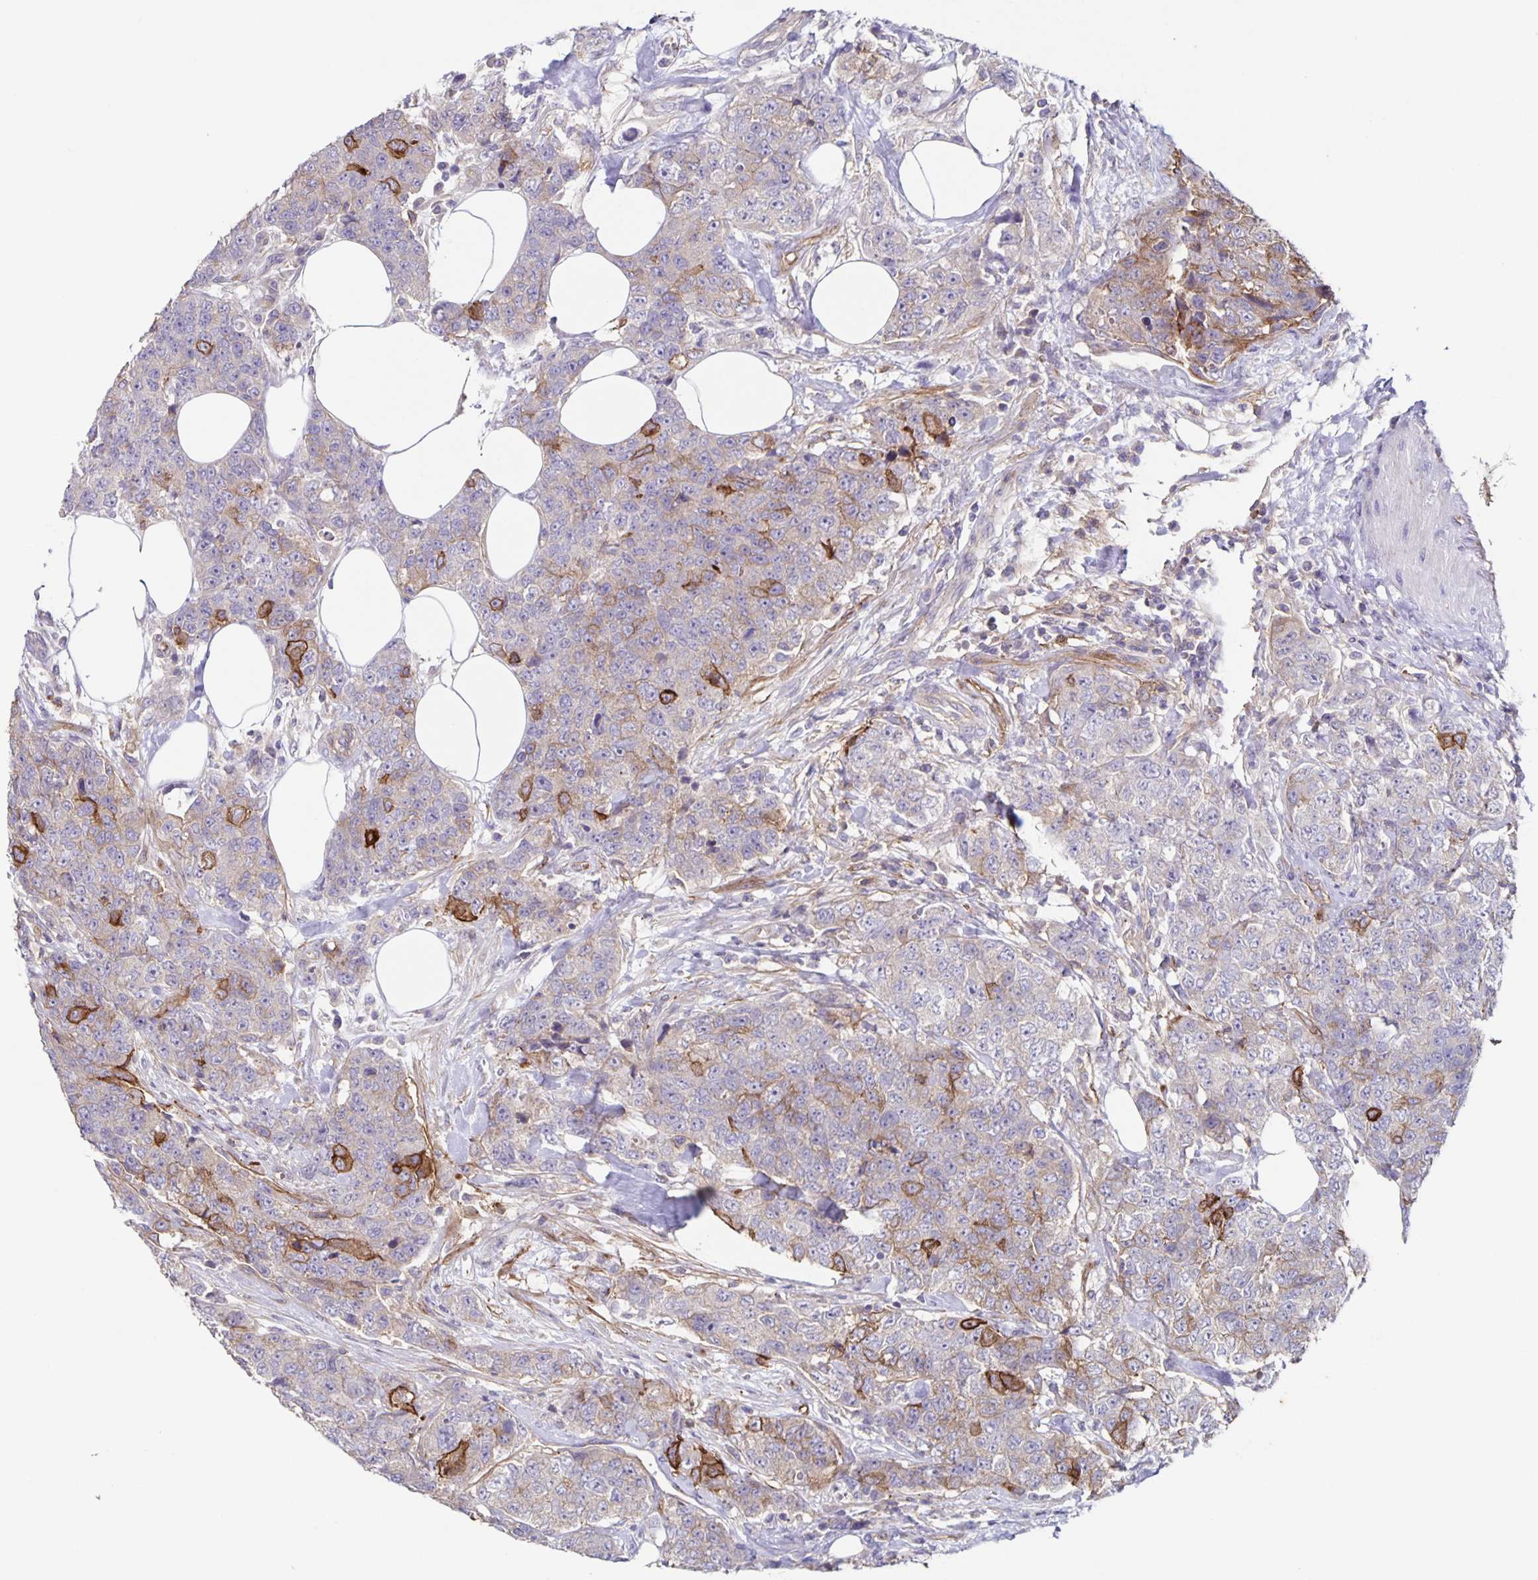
{"staining": {"intensity": "strong", "quantity": "<25%", "location": "cytoplasmic/membranous"}, "tissue": "urothelial cancer", "cell_type": "Tumor cells", "image_type": "cancer", "snomed": [{"axis": "morphology", "description": "Urothelial carcinoma, High grade"}, {"axis": "topography", "description": "Urinary bladder"}], "caption": "This histopathology image exhibits immunohistochemistry staining of human urothelial carcinoma (high-grade), with medium strong cytoplasmic/membranous positivity in approximately <25% of tumor cells.", "gene": "ITGA2", "patient": {"sex": "female", "age": 78}}